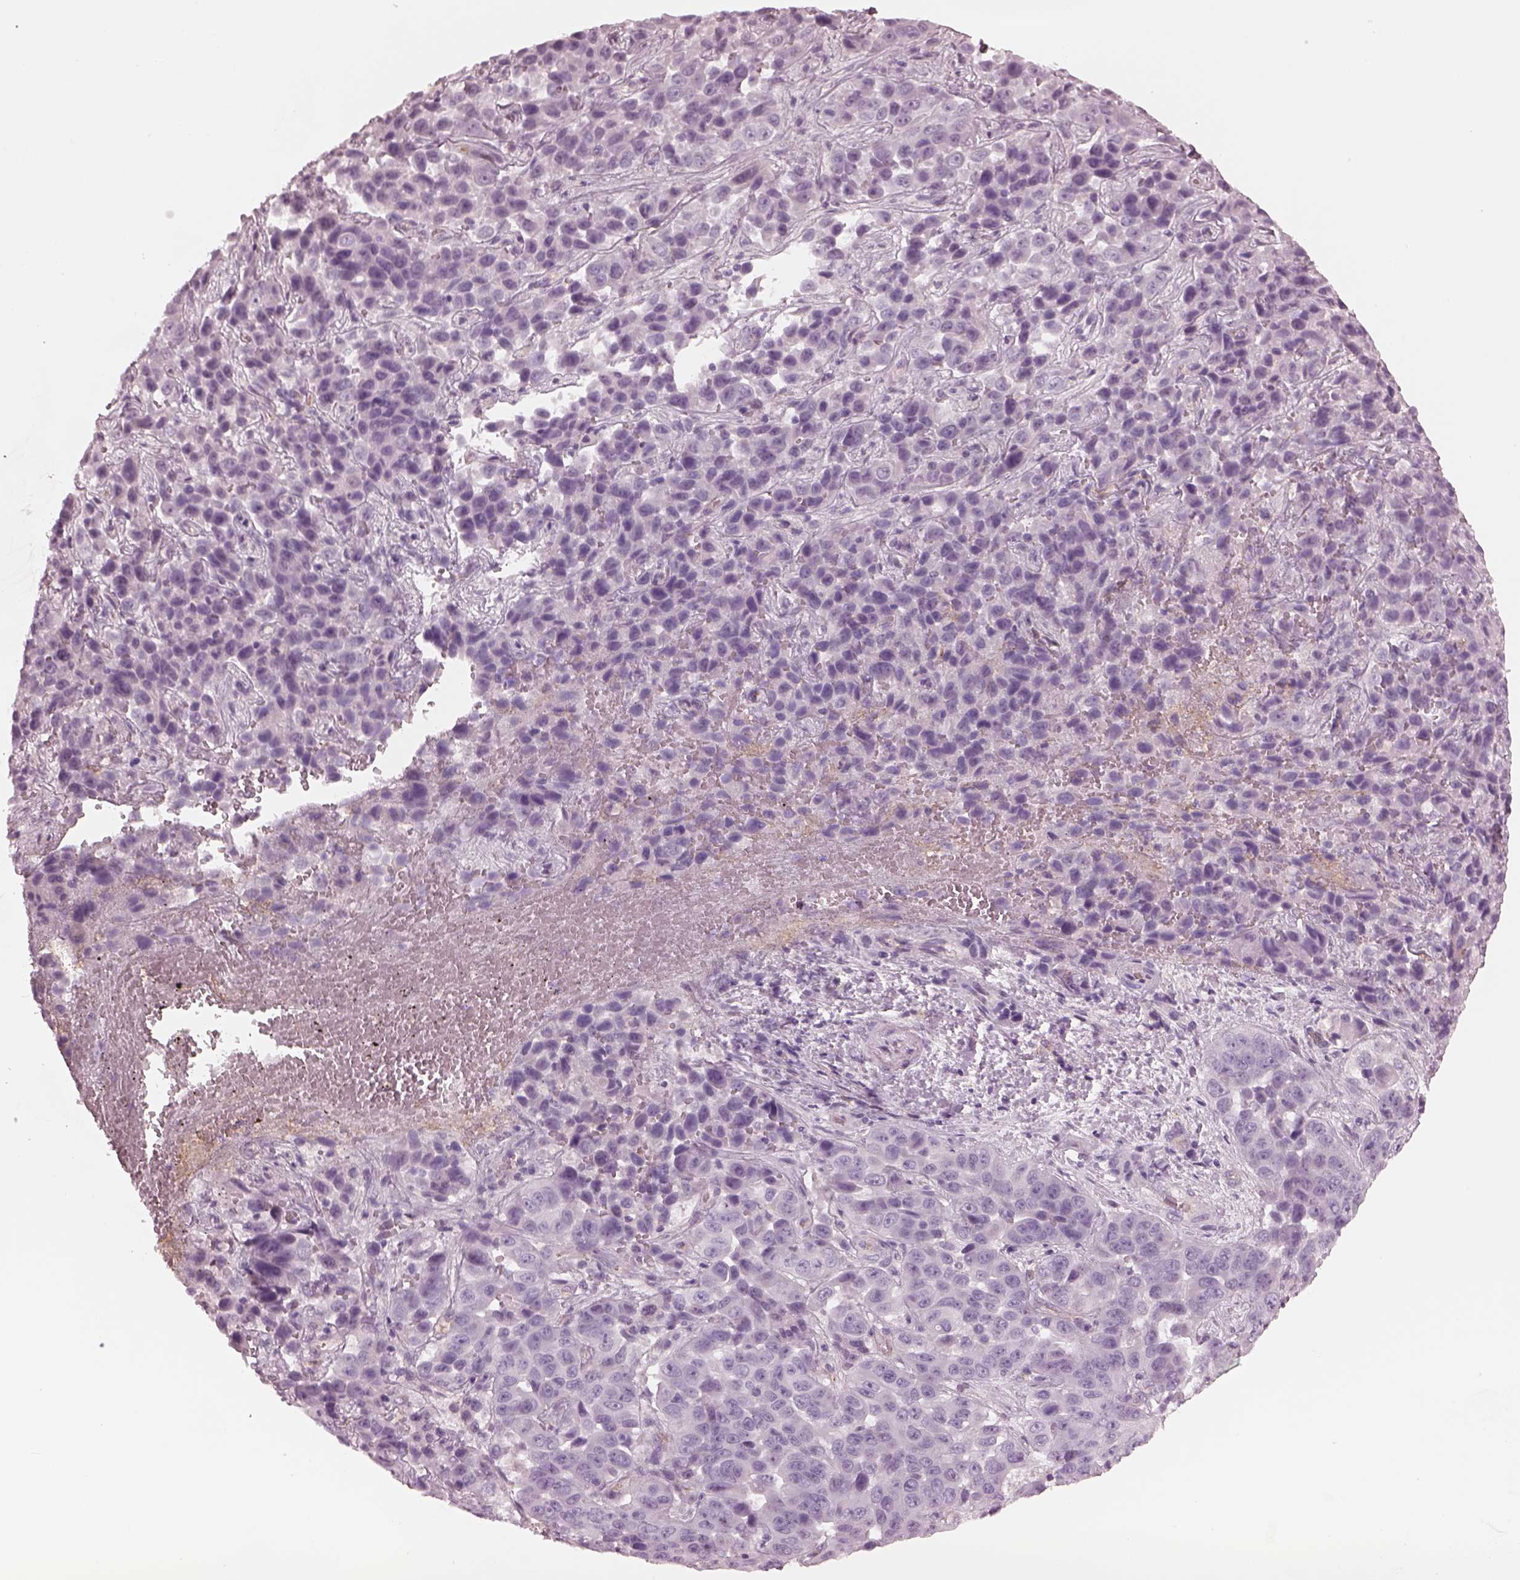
{"staining": {"intensity": "negative", "quantity": "none", "location": "none"}, "tissue": "liver cancer", "cell_type": "Tumor cells", "image_type": "cancer", "snomed": [{"axis": "morphology", "description": "Cholangiocarcinoma"}, {"axis": "topography", "description": "Liver"}], "caption": "The photomicrograph shows no staining of tumor cells in liver cancer (cholangiocarcinoma).", "gene": "EIF4E1B", "patient": {"sex": "female", "age": 52}}